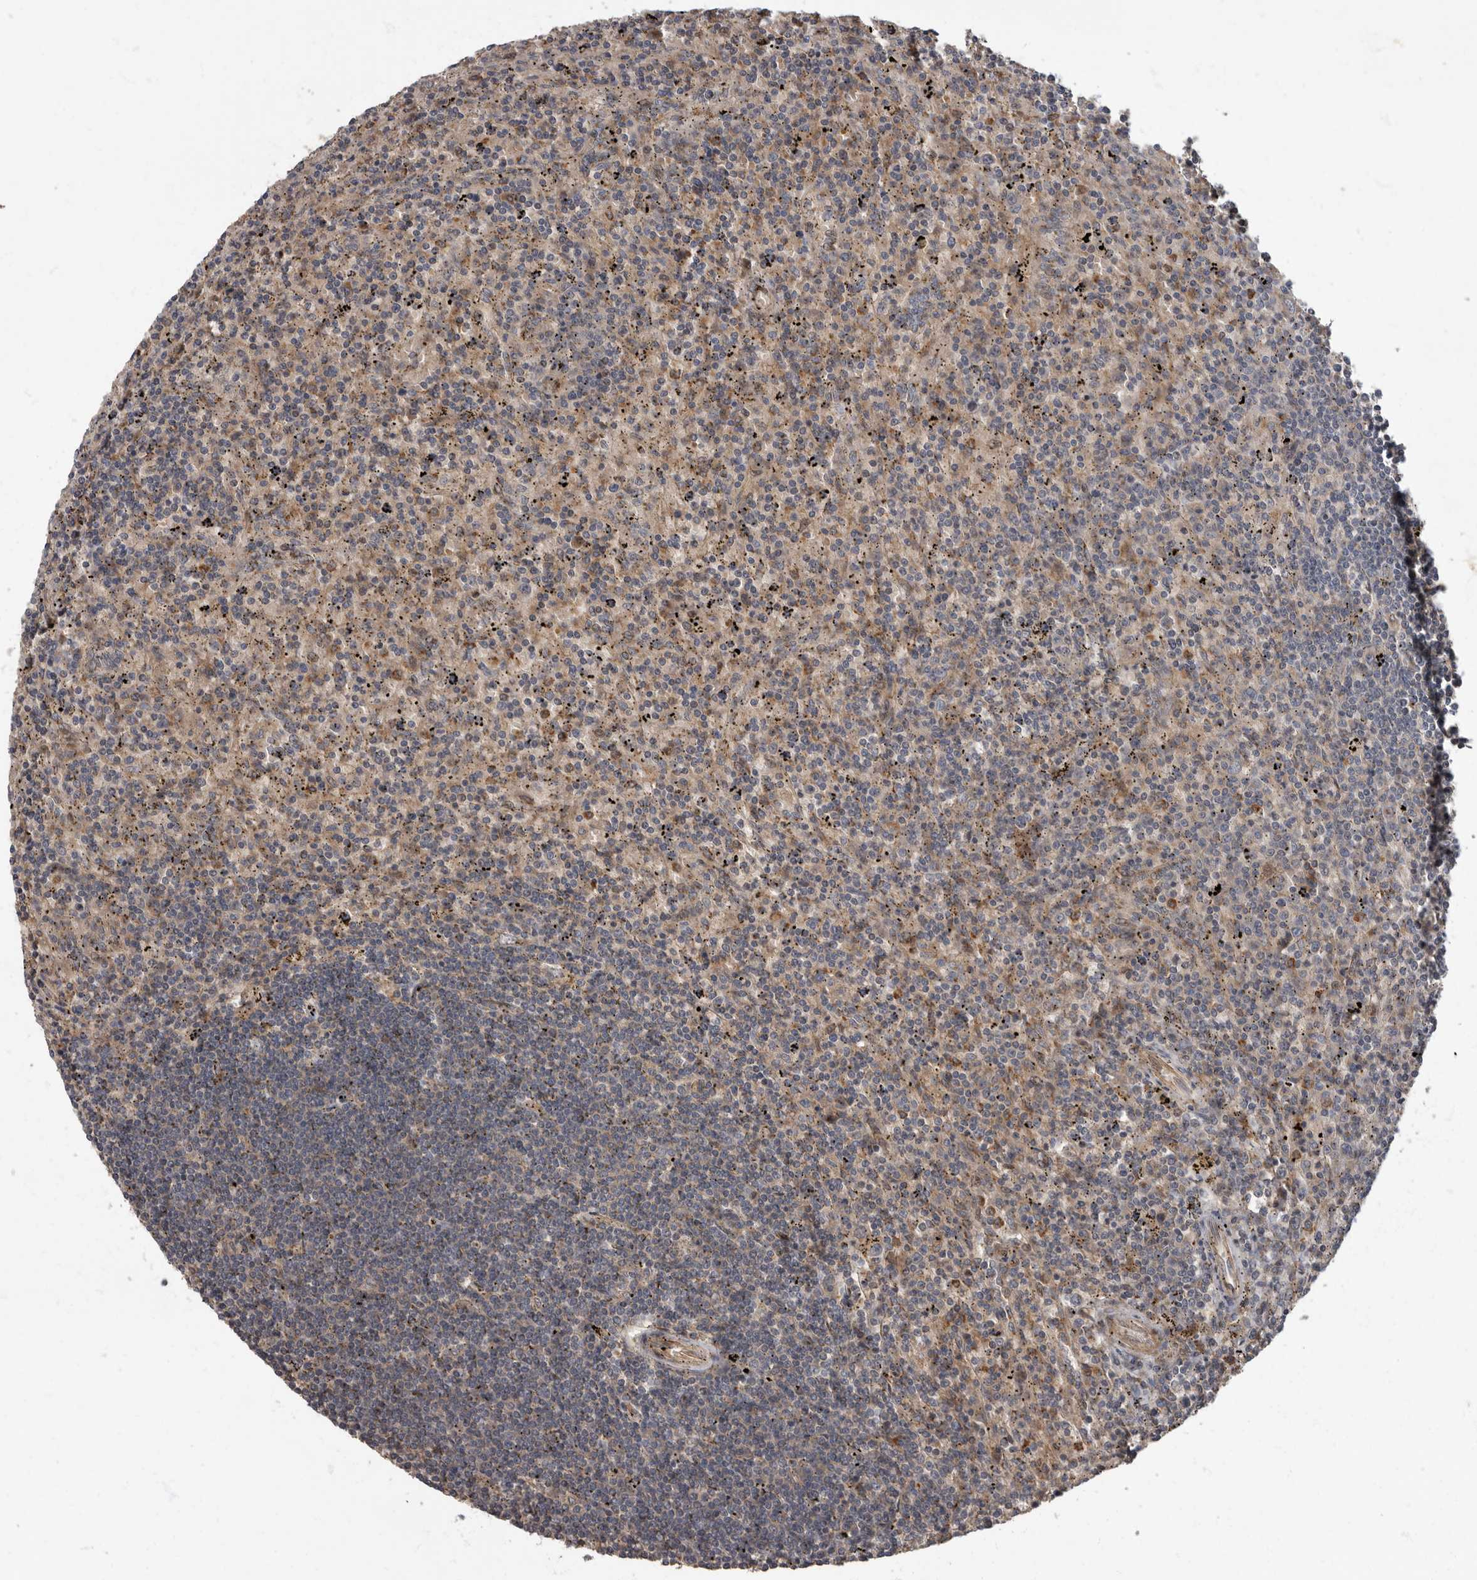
{"staining": {"intensity": "negative", "quantity": "none", "location": "none"}, "tissue": "lymphoma", "cell_type": "Tumor cells", "image_type": "cancer", "snomed": [{"axis": "morphology", "description": "Malignant lymphoma, non-Hodgkin's type, Low grade"}, {"axis": "topography", "description": "Spleen"}], "caption": "DAB immunohistochemical staining of lymphoma exhibits no significant expression in tumor cells.", "gene": "IQCK", "patient": {"sex": "male", "age": 76}}